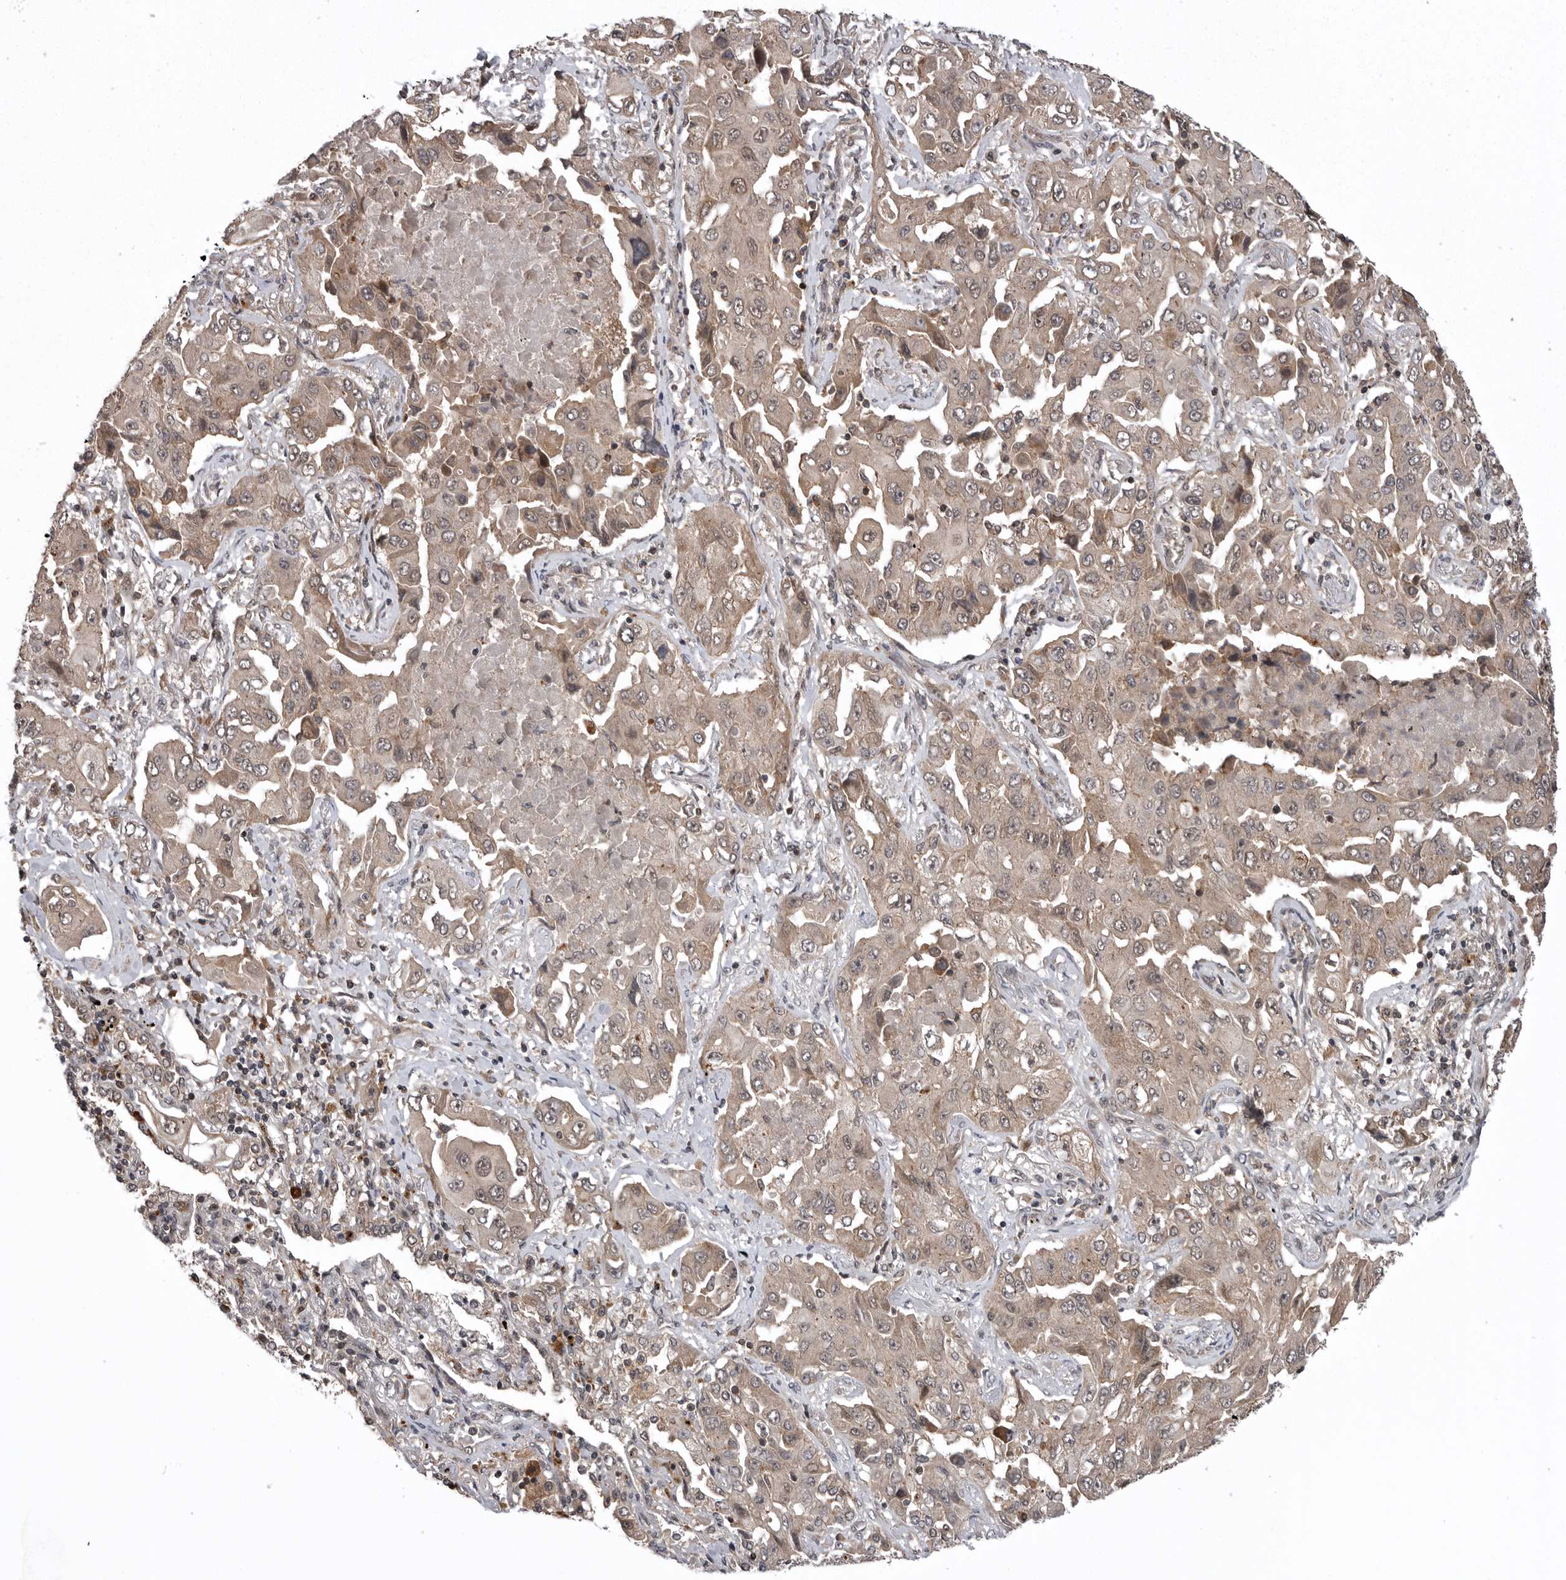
{"staining": {"intensity": "weak", "quantity": ">75%", "location": "cytoplasmic/membranous"}, "tissue": "lung cancer", "cell_type": "Tumor cells", "image_type": "cancer", "snomed": [{"axis": "morphology", "description": "Adenocarcinoma, NOS"}, {"axis": "topography", "description": "Lung"}], "caption": "Tumor cells demonstrate low levels of weak cytoplasmic/membranous expression in approximately >75% of cells in lung cancer (adenocarcinoma).", "gene": "AOAH", "patient": {"sex": "female", "age": 65}}